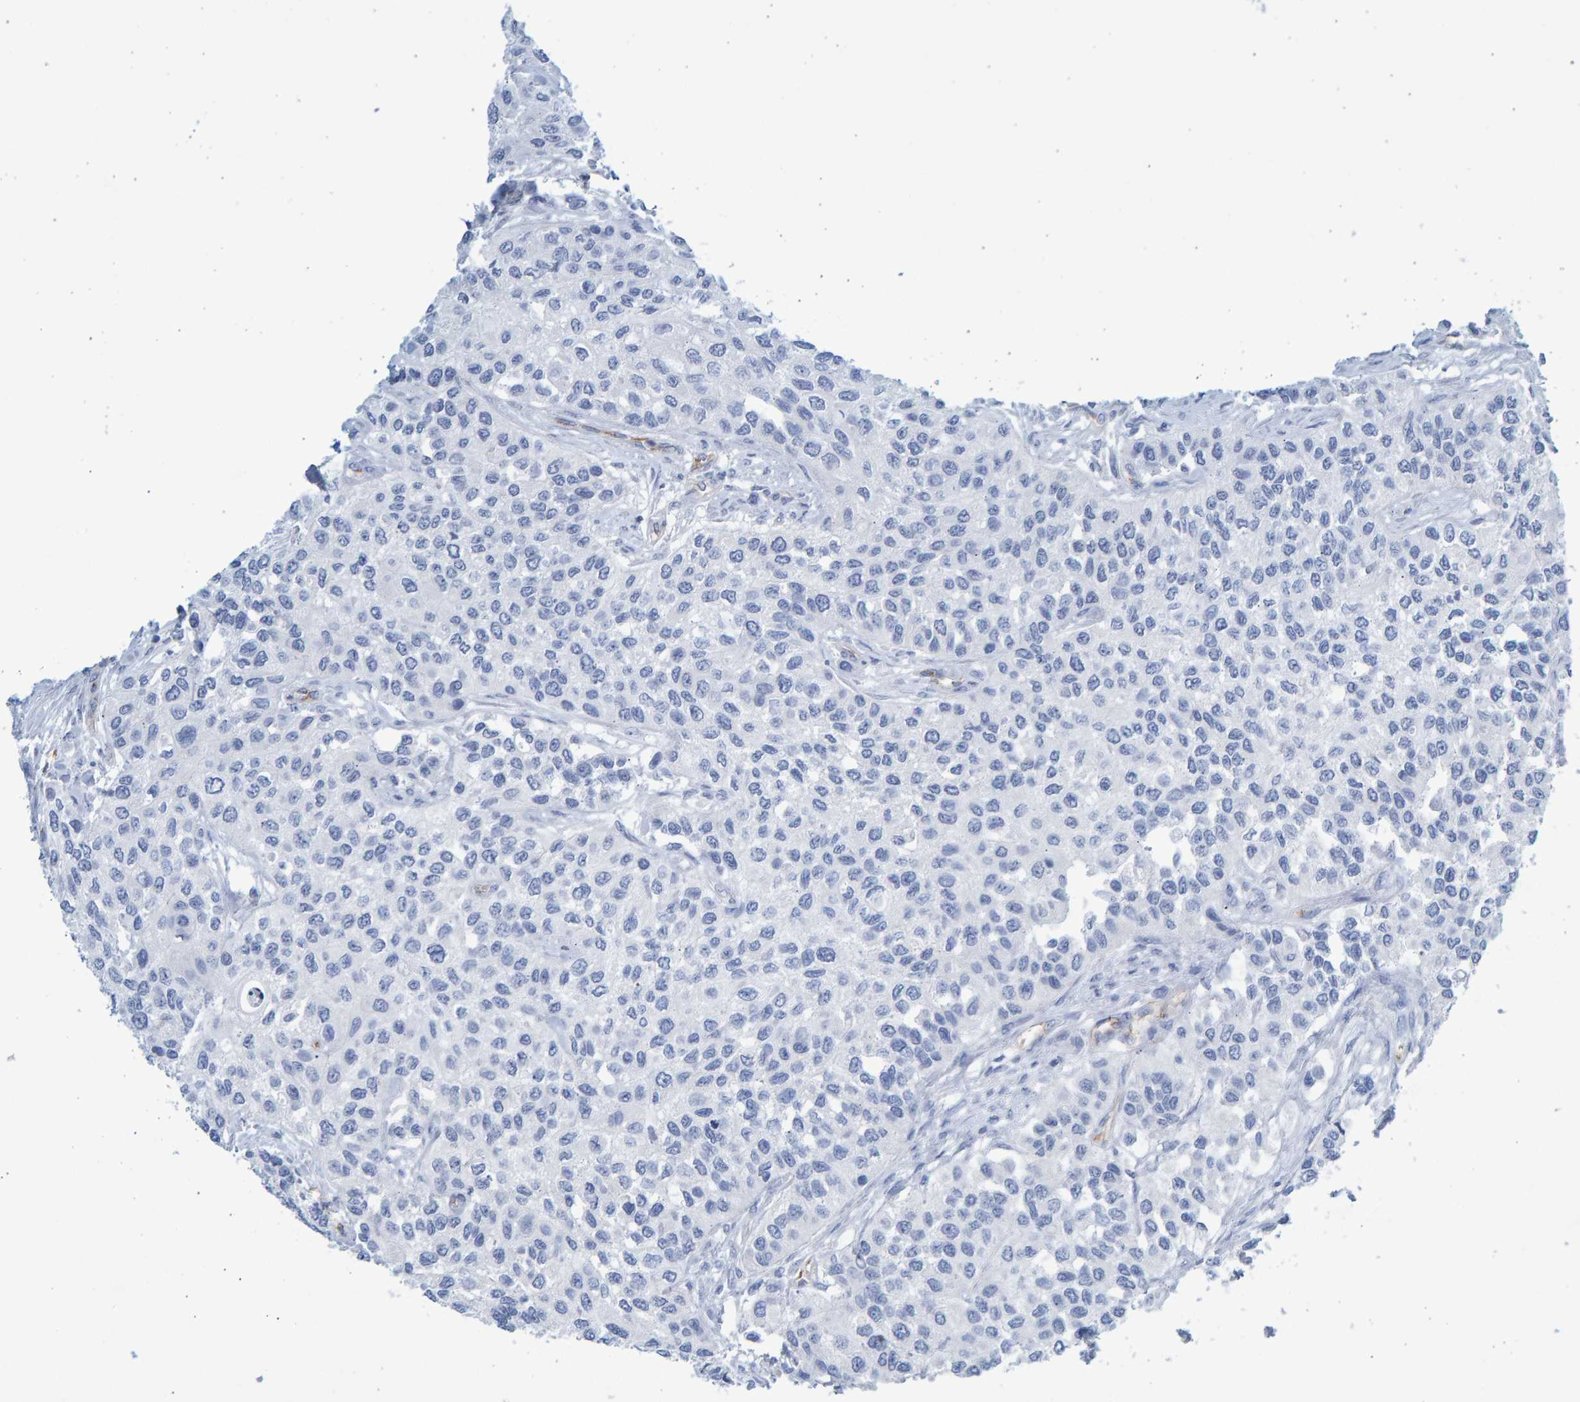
{"staining": {"intensity": "negative", "quantity": "none", "location": "none"}, "tissue": "urothelial cancer", "cell_type": "Tumor cells", "image_type": "cancer", "snomed": [{"axis": "morphology", "description": "Urothelial carcinoma, High grade"}, {"axis": "topography", "description": "Urinary bladder"}], "caption": "DAB (3,3'-diaminobenzidine) immunohistochemical staining of urothelial cancer demonstrates no significant staining in tumor cells.", "gene": "SLC34A3", "patient": {"sex": "female", "age": 56}}